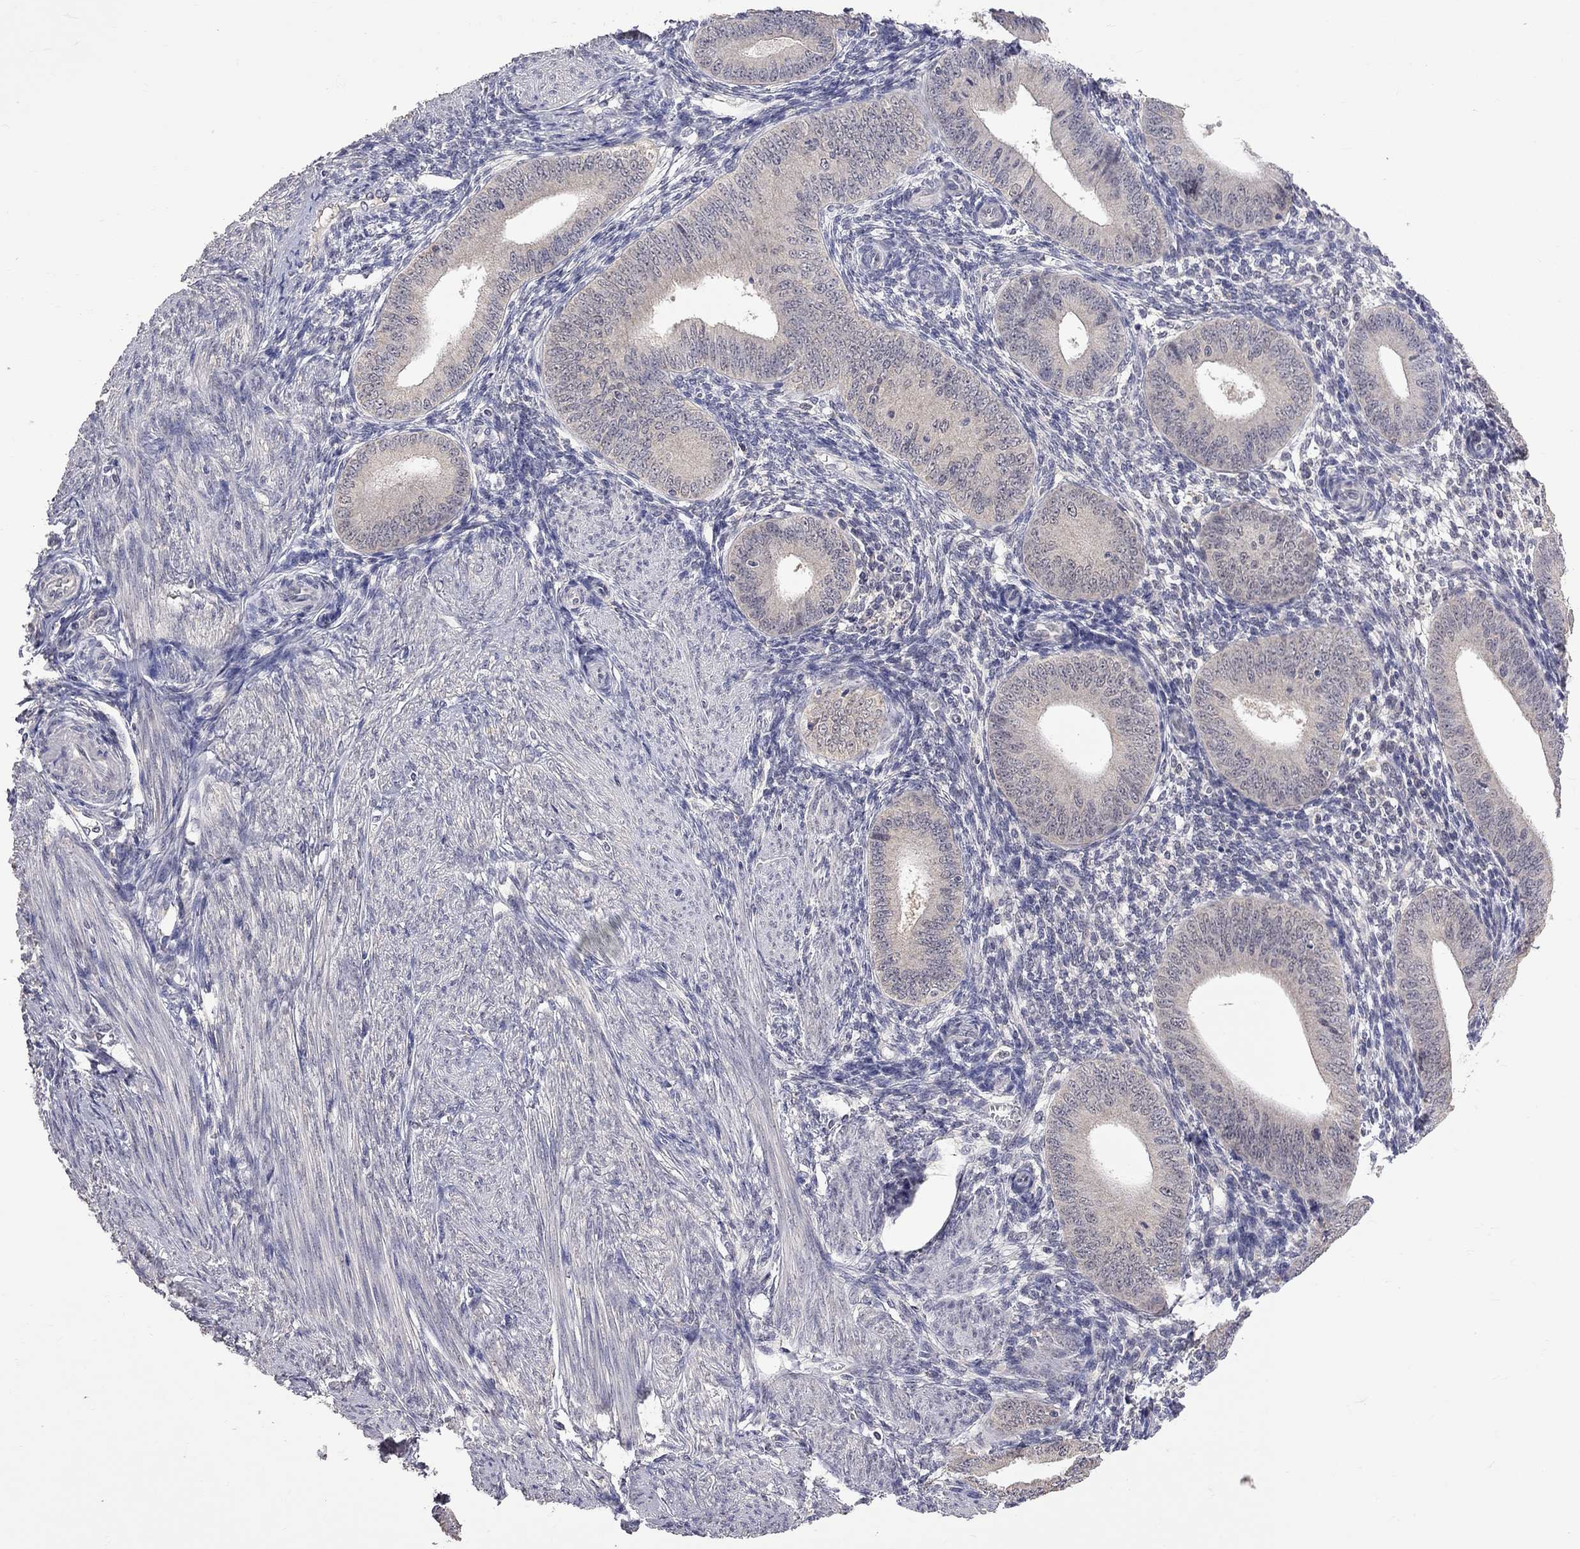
{"staining": {"intensity": "negative", "quantity": "none", "location": "none"}, "tissue": "endometrium", "cell_type": "Cells in endometrial stroma", "image_type": "normal", "snomed": [{"axis": "morphology", "description": "Normal tissue, NOS"}, {"axis": "topography", "description": "Endometrium"}], "caption": "Immunohistochemistry (IHC) of benign human endometrium demonstrates no positivity in cells in endometrial stroma.", "gene": "HTR6", "patient": {"sex": "female", "age": 39}}